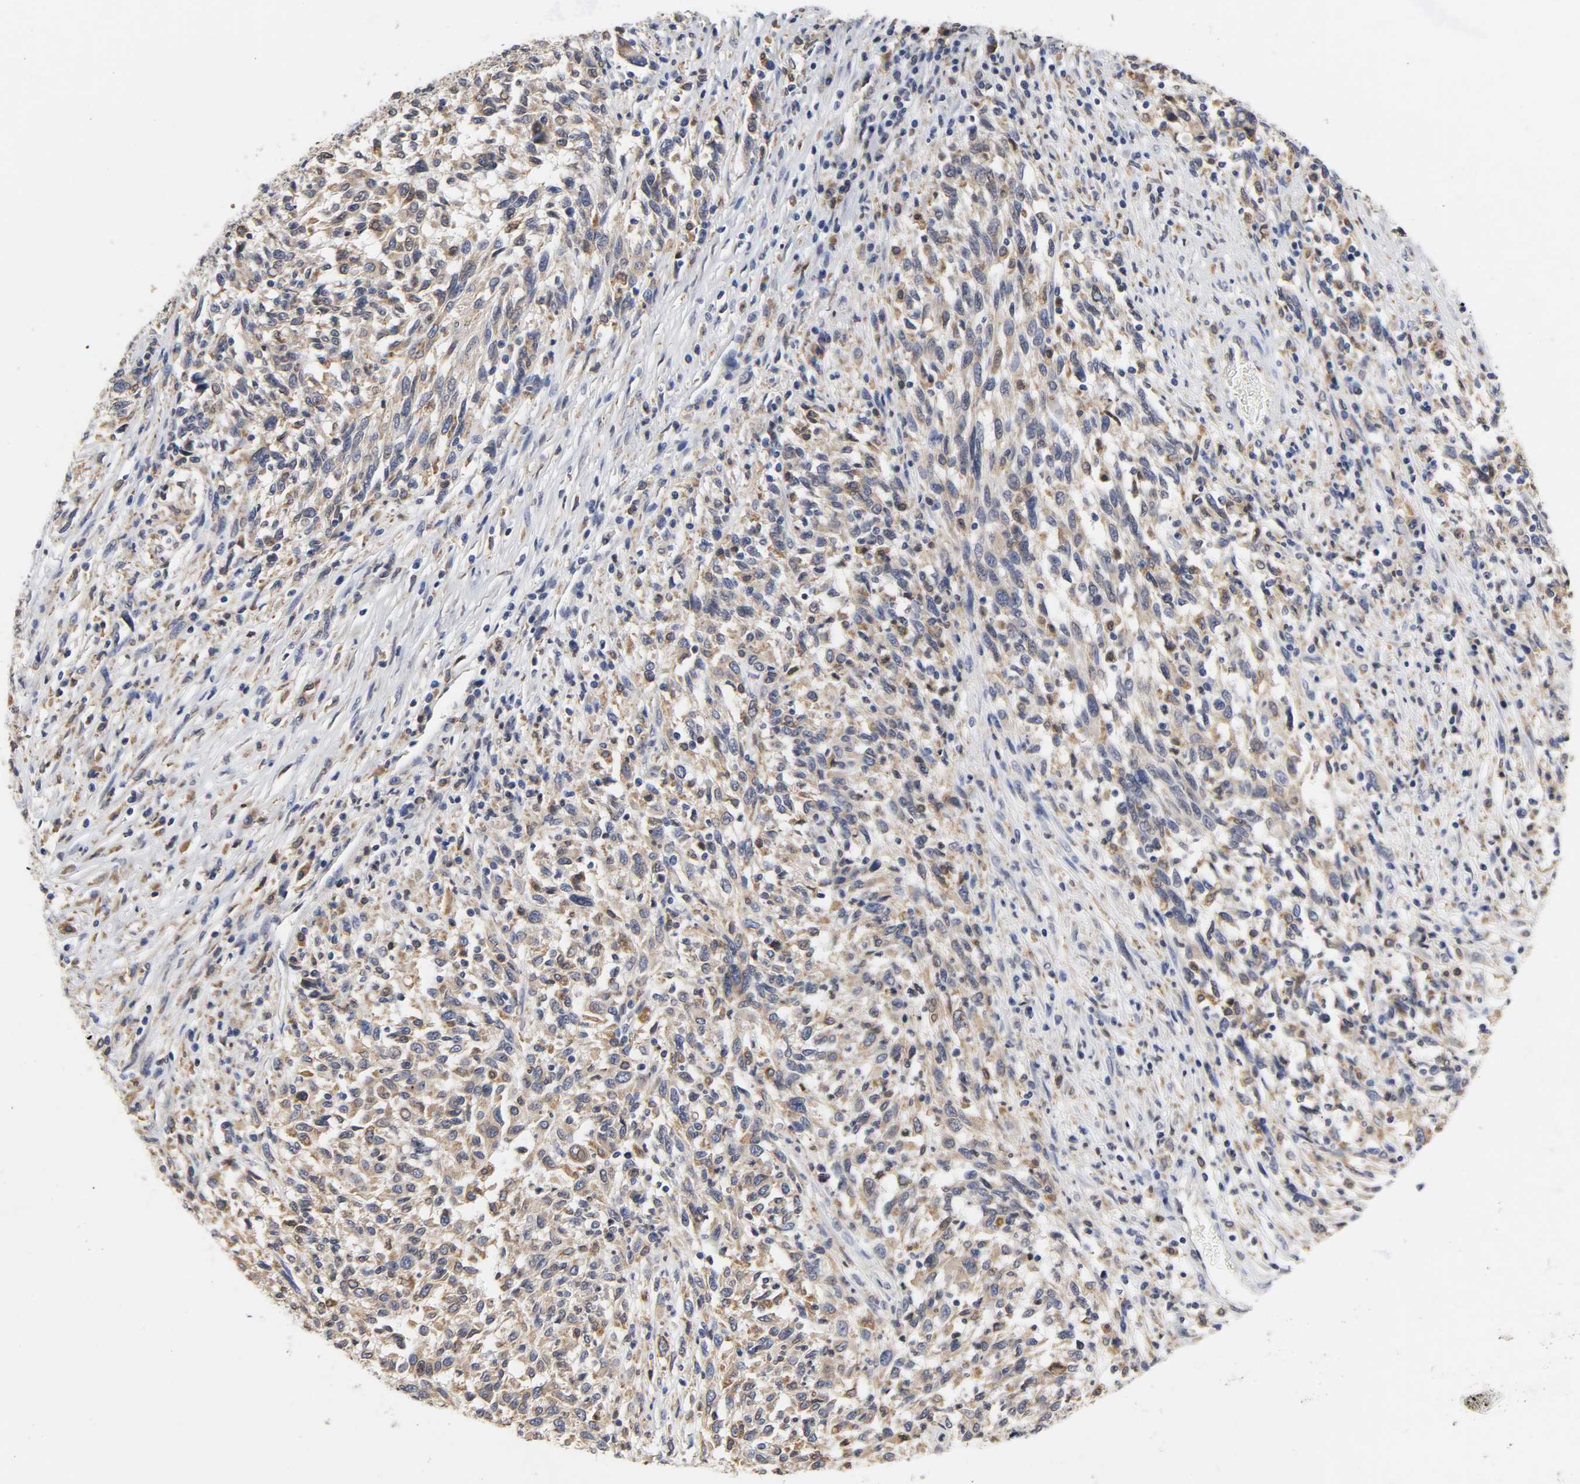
{"staining": {"intensity": "weak", "quantity": ">75%", "location": "cytoplasmic/membranous"}, "tissue": "melanoma", "cell_type": "Tumor cells", "image_type": "cancer", "snomed": [{"axis": "morphology", "description": "Malignant melanoma, Metastatic site"}, {"axis": "topography", "description": "Lymph node"}], "caption": "Protein staining exhibits weak cytoplasmic/membranous staining in about >75% of tumor cells in malignant melanoma (metastatic site). The protein is stained brown, and the nuclei are stained in blue (DAB (3,3'-diaminobenzidine) IHC with brightfield microscopy, high magnification).", "gene": "HCK", "patient": {"sex": "male", "age": 61}}